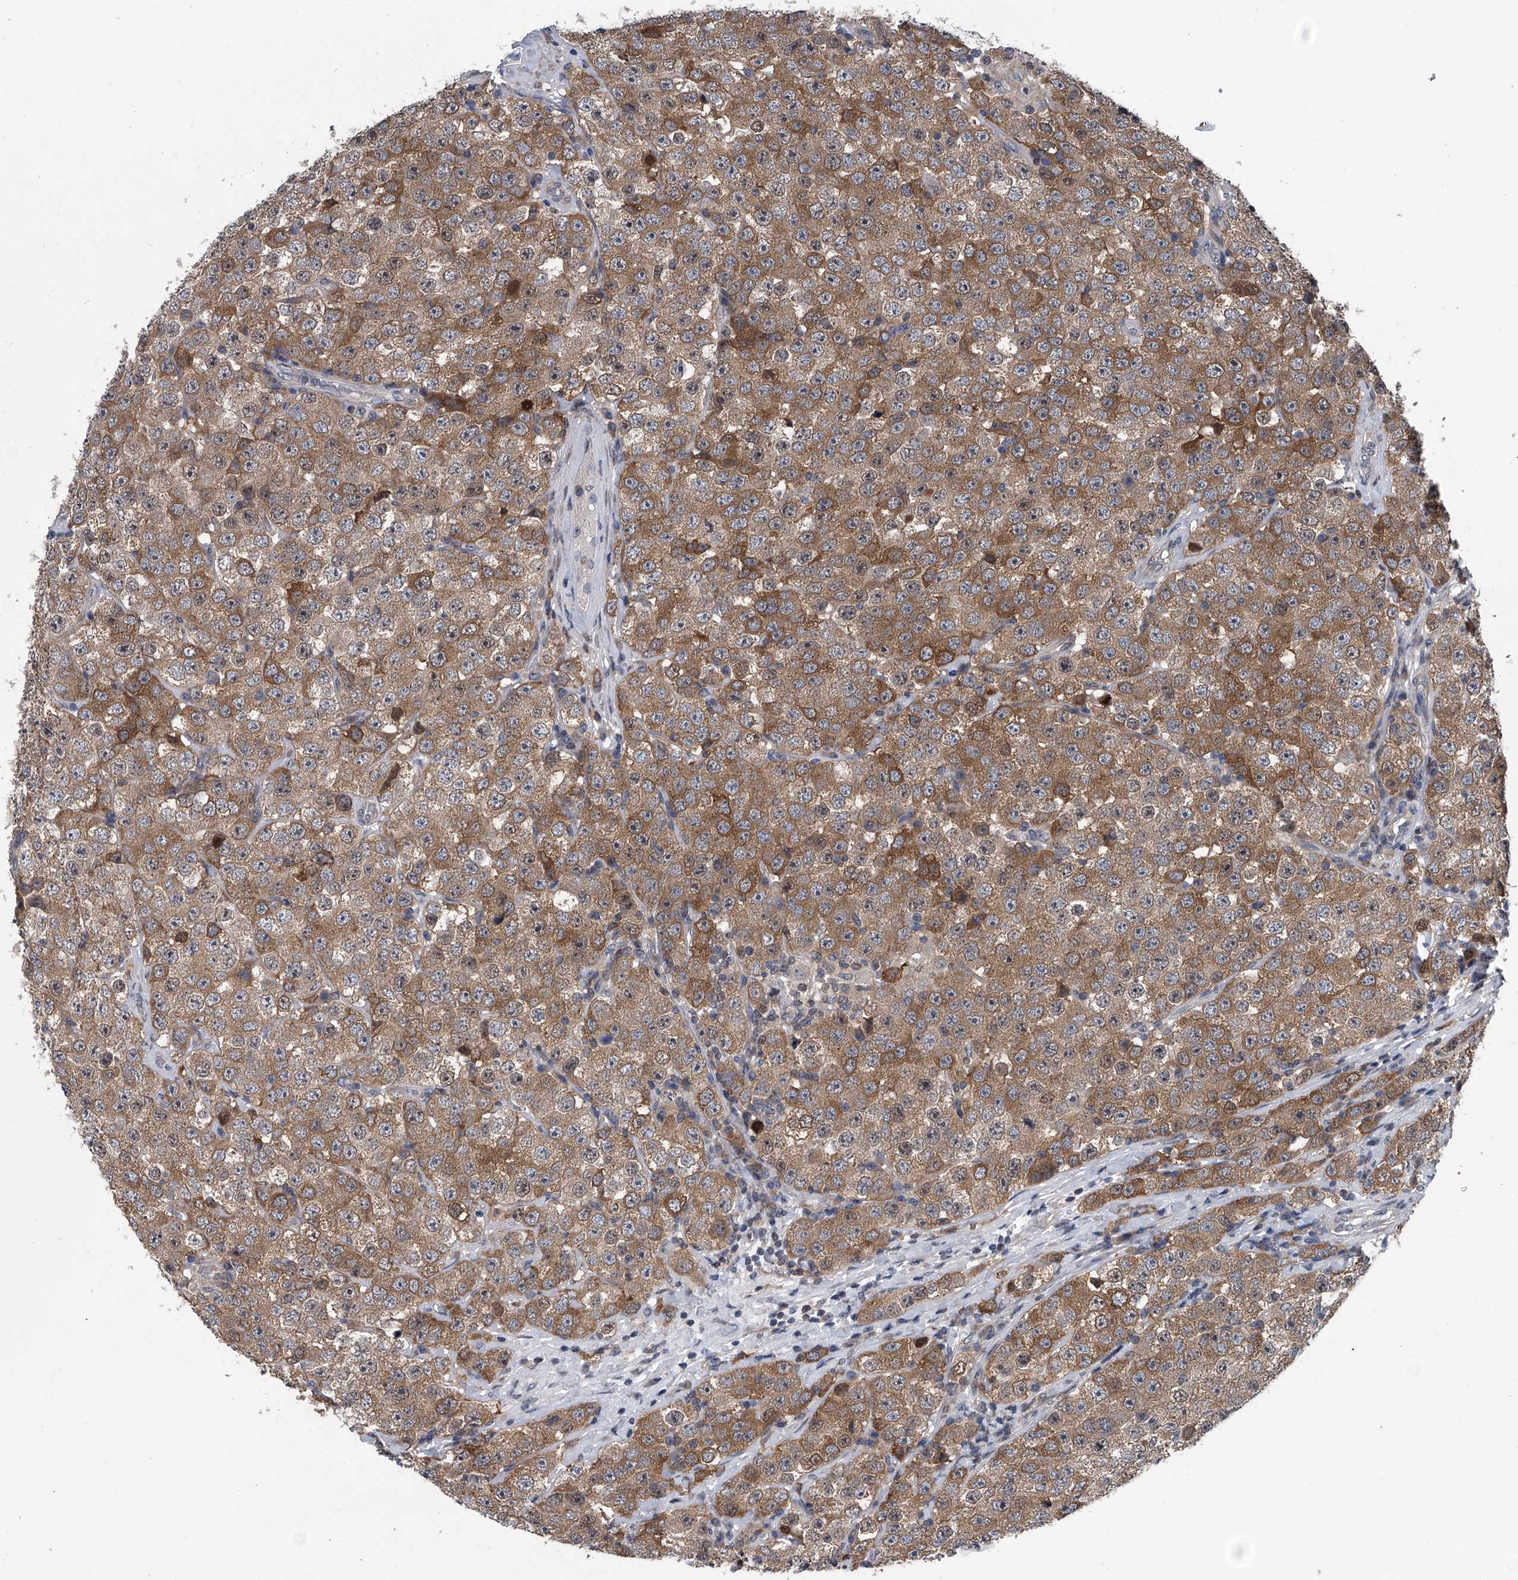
{"staining": {"intensity": "moderate", "quantity": "25%-75%", "location": "cytoplasmic/membranous"}, "tissue": "testis cancer", "cell_type": "Tumor cells", "image_type": "cancer", "snomed": [{"axis": "morphology", "description": "Seminoma, NOS"}, {"axis": "topography", "description": "Testis"}], "caption": "Immunohistochemical staining of testis cancer (seminoma) reveals medium levels of moderate cytoplasmic/membranous protein positivity in approximately 25%-75% of tumor cells.", "gene": "PPP2R5D", "patient": {"sex": "male", "age": 28}}